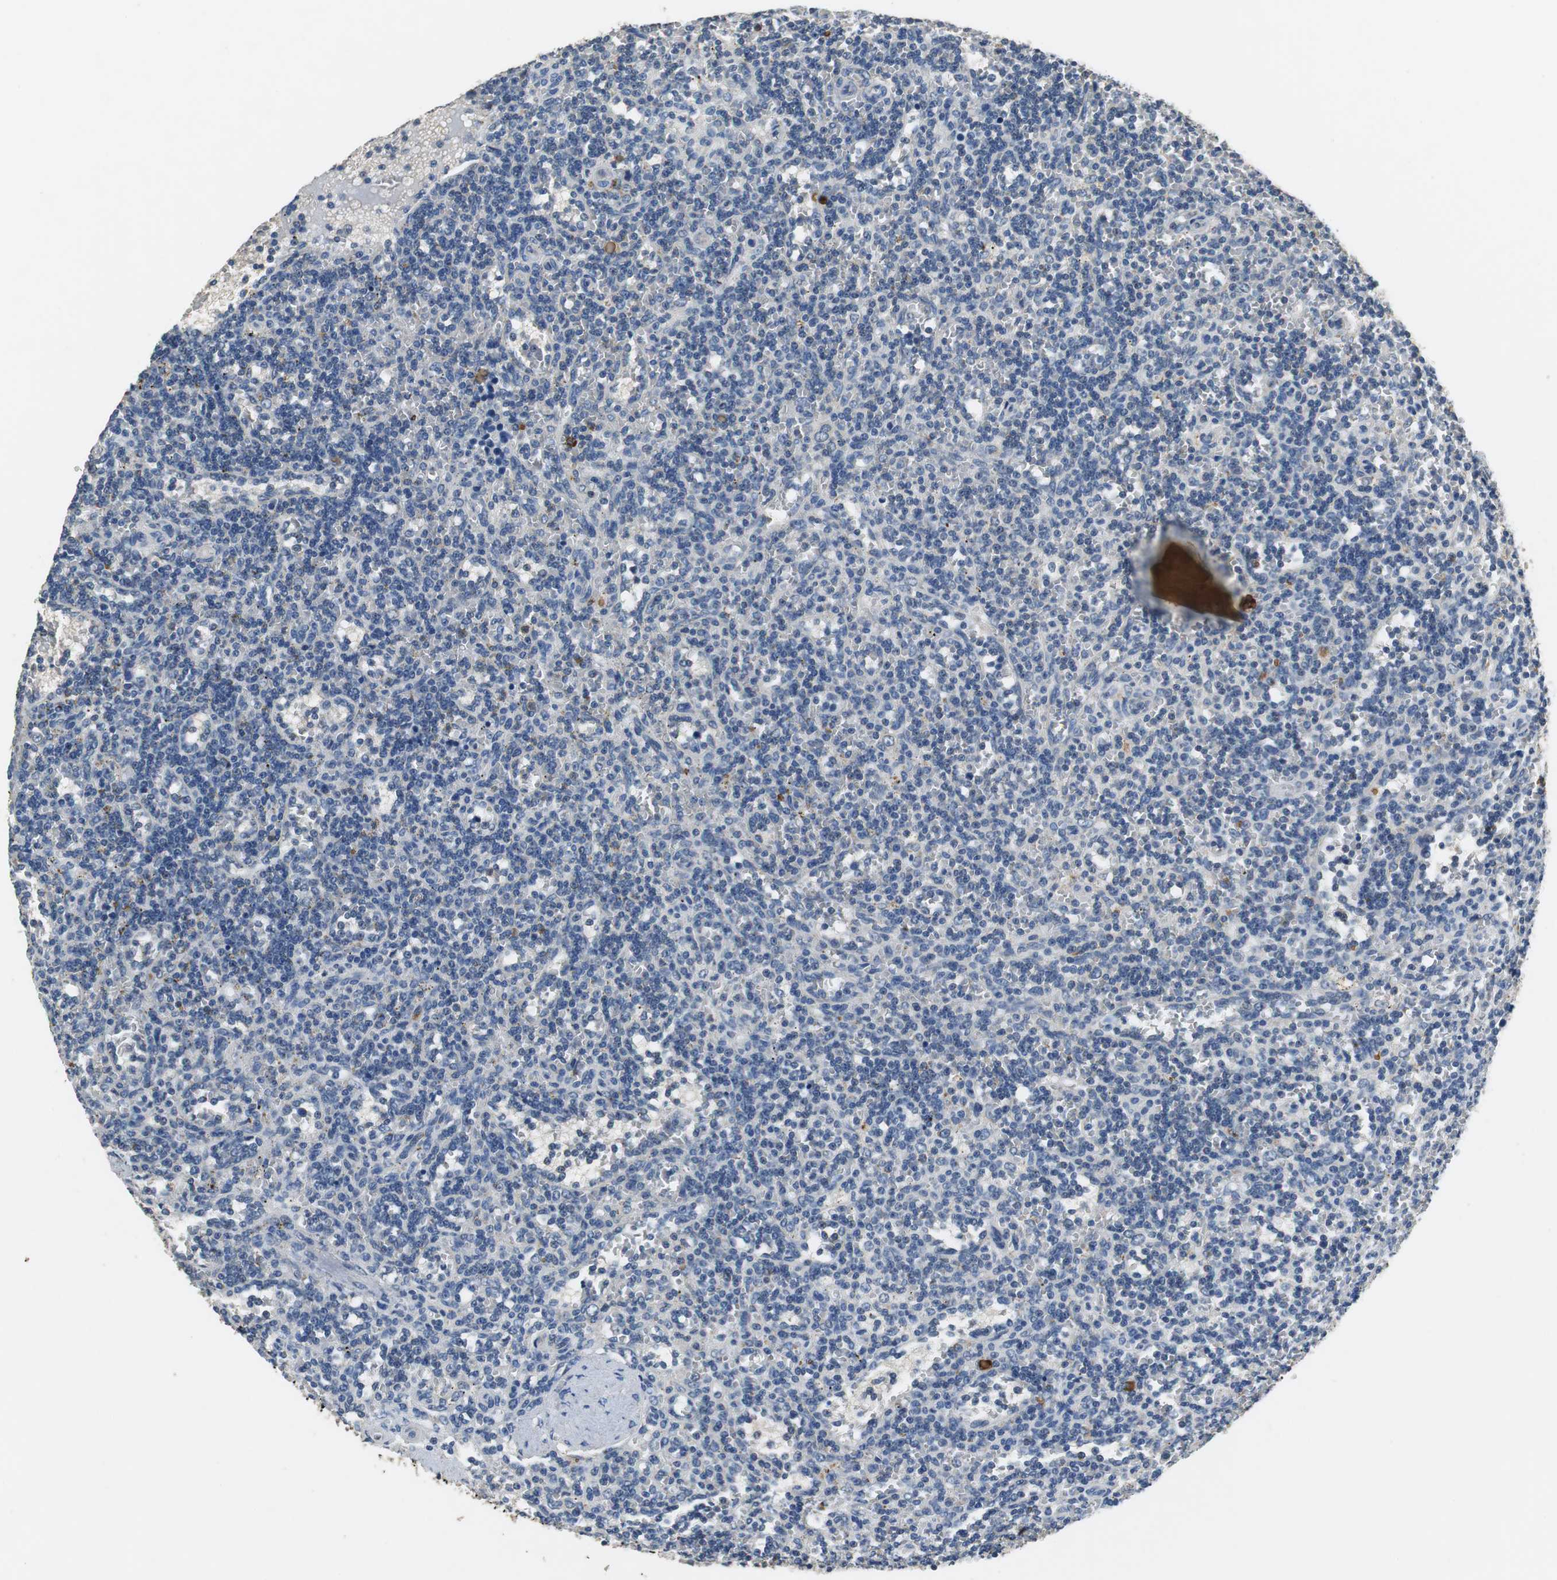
{"staining": {"intensity": "negative", "quantity": "none", "location": "none"}, "tissue": "lymphoma", "cell_type": "Tumor cells", "image_type": "cancer", "snomed": [{"axis": "morphology", "description": "Malignant lymphoma, non-Hodgkin's type, Low grade"}, {"axis": "topography", "description": "Spleen"}], "caption": "DAB (3,3'-diaminobenzidine) immunohistochemical staining of human lymphoma shows no significant expression in tumor cells.", "gene": "MTIF2", "patient": {"sex": "male", "age": 73}}